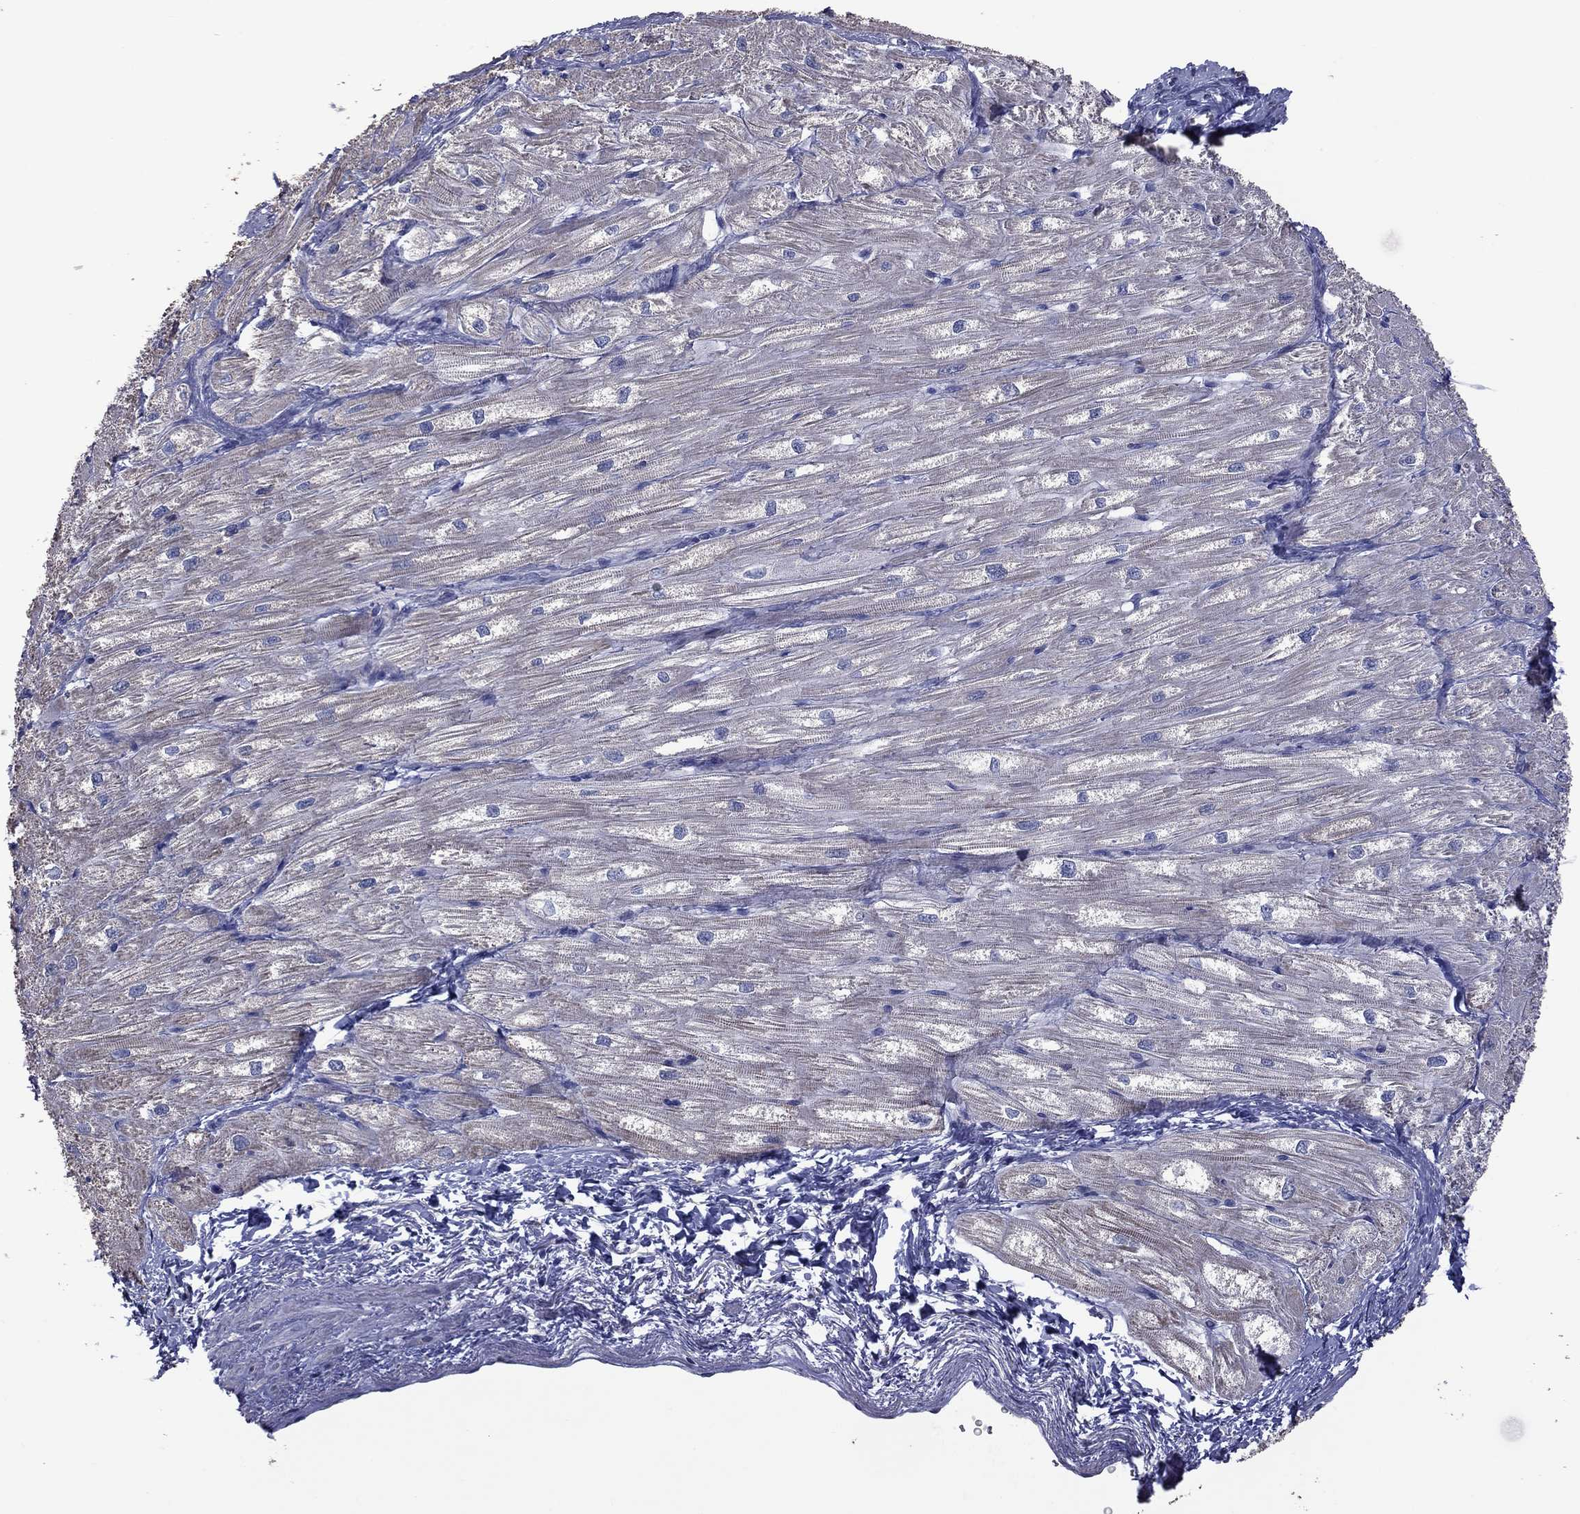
{"staining": {"intensity": "negative", "quantity": "none", "location": "none"}, "tissue": "heart muscle", "cell_type": "Cardiomyocytes", "image_type": "normal", "snomed": [{"axis": "morphology", "description": "Normal tissue, NOS"}, {"axis": "topography", "description": "Heart"}], "caption": "Human heart muscle stained for a protein using IHC demonstrates no staining in cardiomyocytes.", "gene": "ENSG00000288520", "patient": {"sex": "male", "age": 57}}